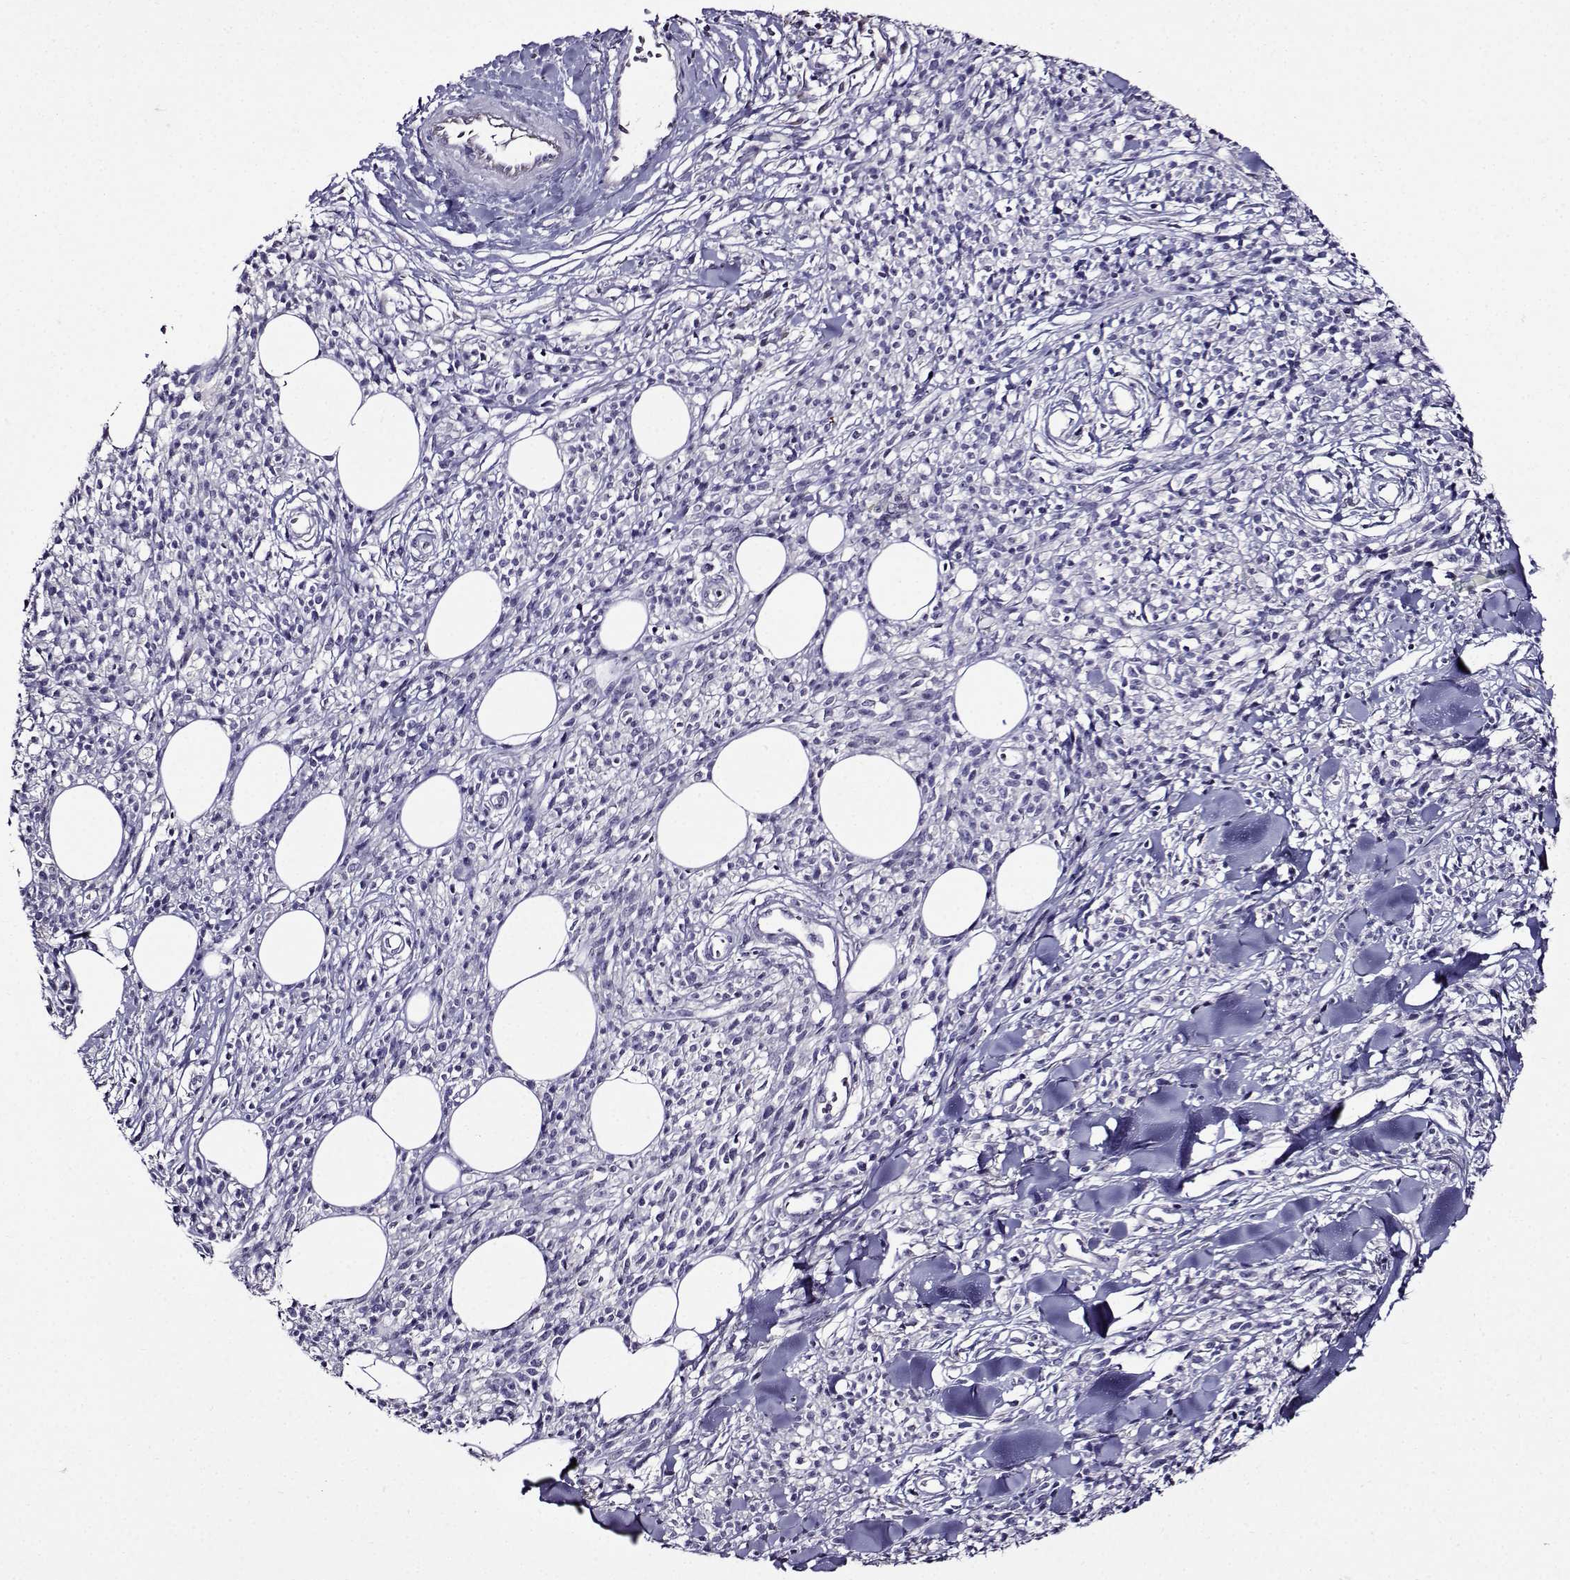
{"staining": {"intensity": "negative", "quantity": "none", "location": "none"}, "tissue": "melanoma", "cell_type": "Tumor cells", "image_type": "cancer", "snomed": [{"axis": "morphology", "description": "Malignant melanoma, NOS"}, {"axis": "topography", "description": "Skin"}, {"axis": "topography", "description": "Skin of trunk"}], "caption": "Immunohistochemistry (IHC) of human malignant melanoma exhibits no positivity in tumor cells.", "gene": "TMEM266", "patient": {"sex": "male", "age": 74}}